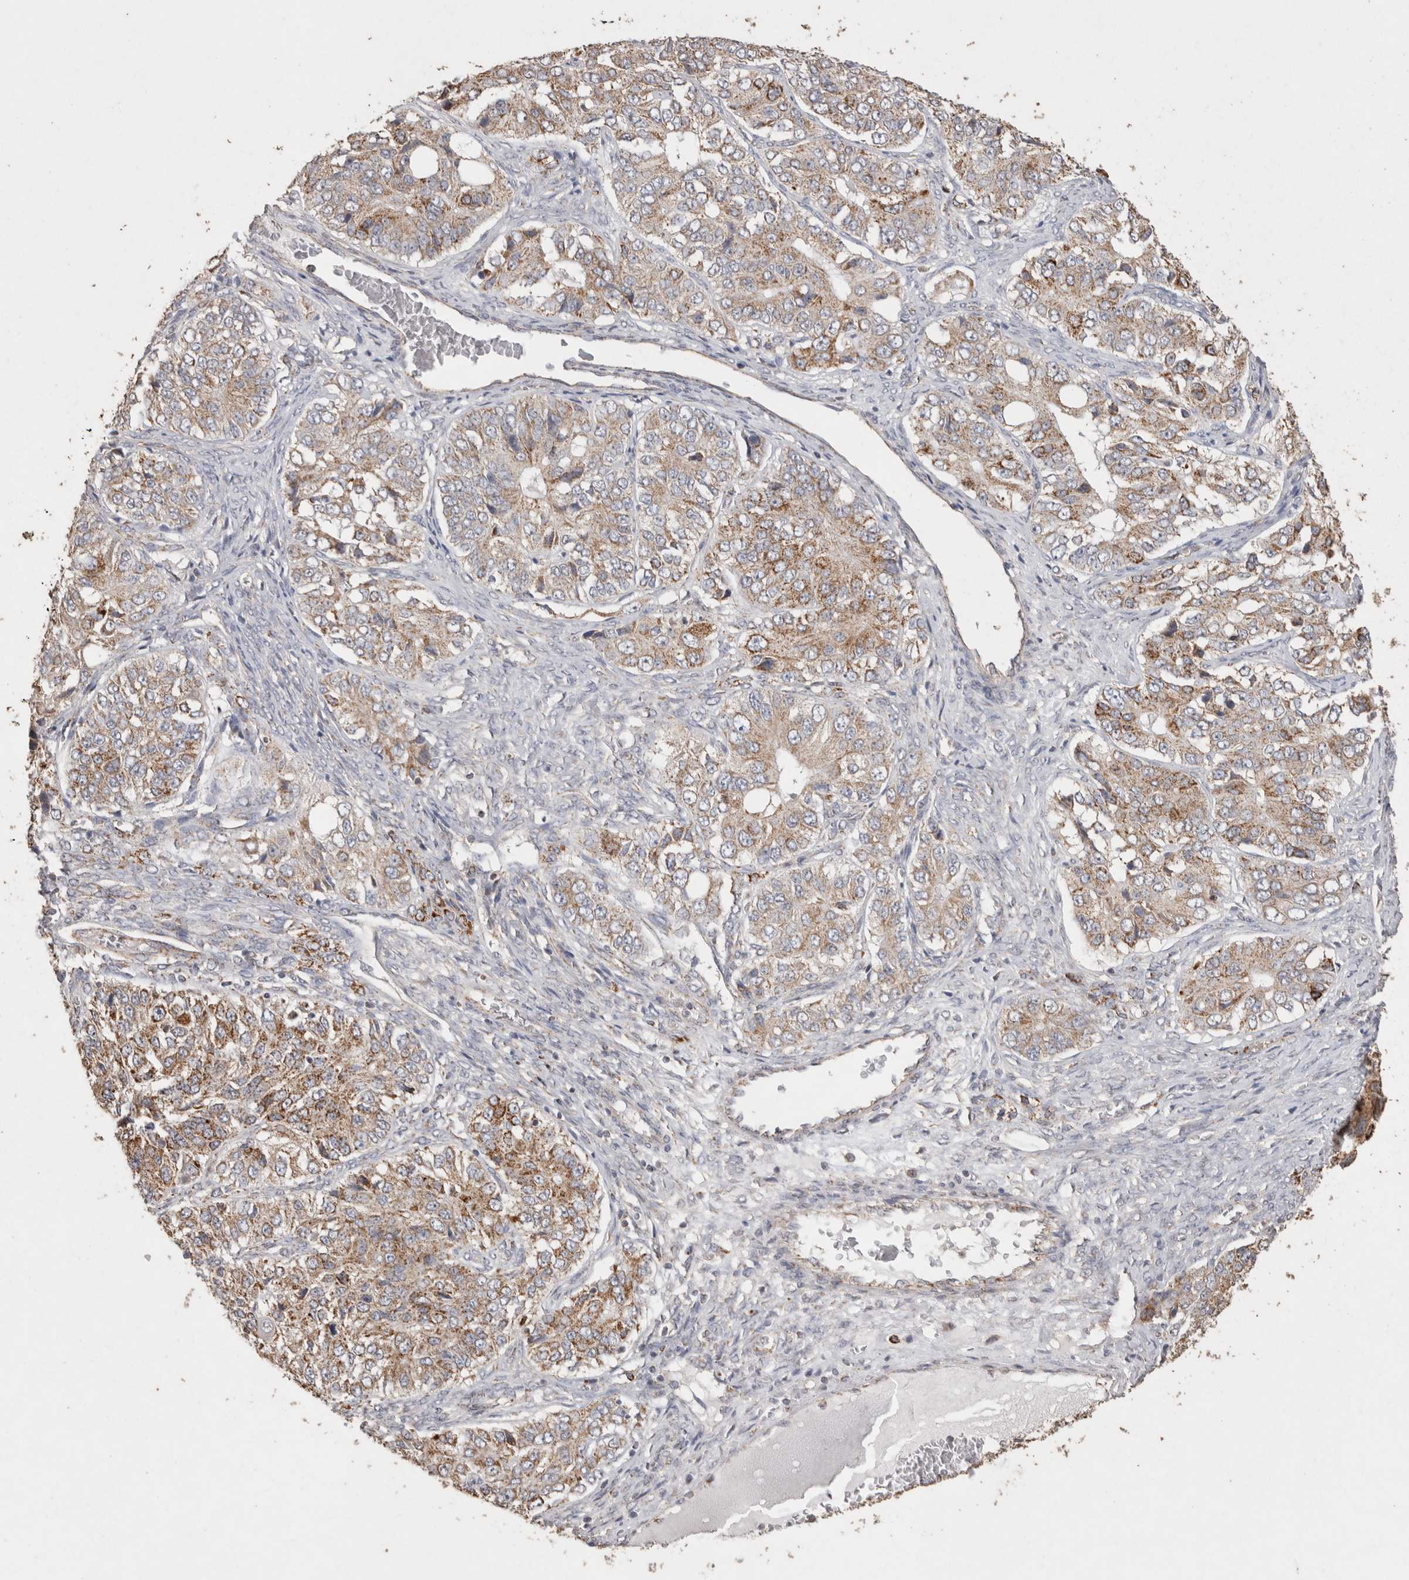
{"staining": {"intensity": "moderate", "quantity": ">75%", "location": "cytoplasmic/membranous"}, "tissue": "ovarian cancer", "cell_type": "Tumor cells", "image_type": "cancer", "snomed": [{"axis": "morphology", "description": "Carcinoma, endometroid"}, {"axis": "topography", "description": "Ovary"}], "caption": "IHC histopathology image of human ovarian cancer stained for a protein (brown), which reveals medium levels of moderate cytoplasmic/membranous positivity in approximately >75% of tumor cells.", "gene": "ACADM", "patient": {"sex": "female", "age": 51}}